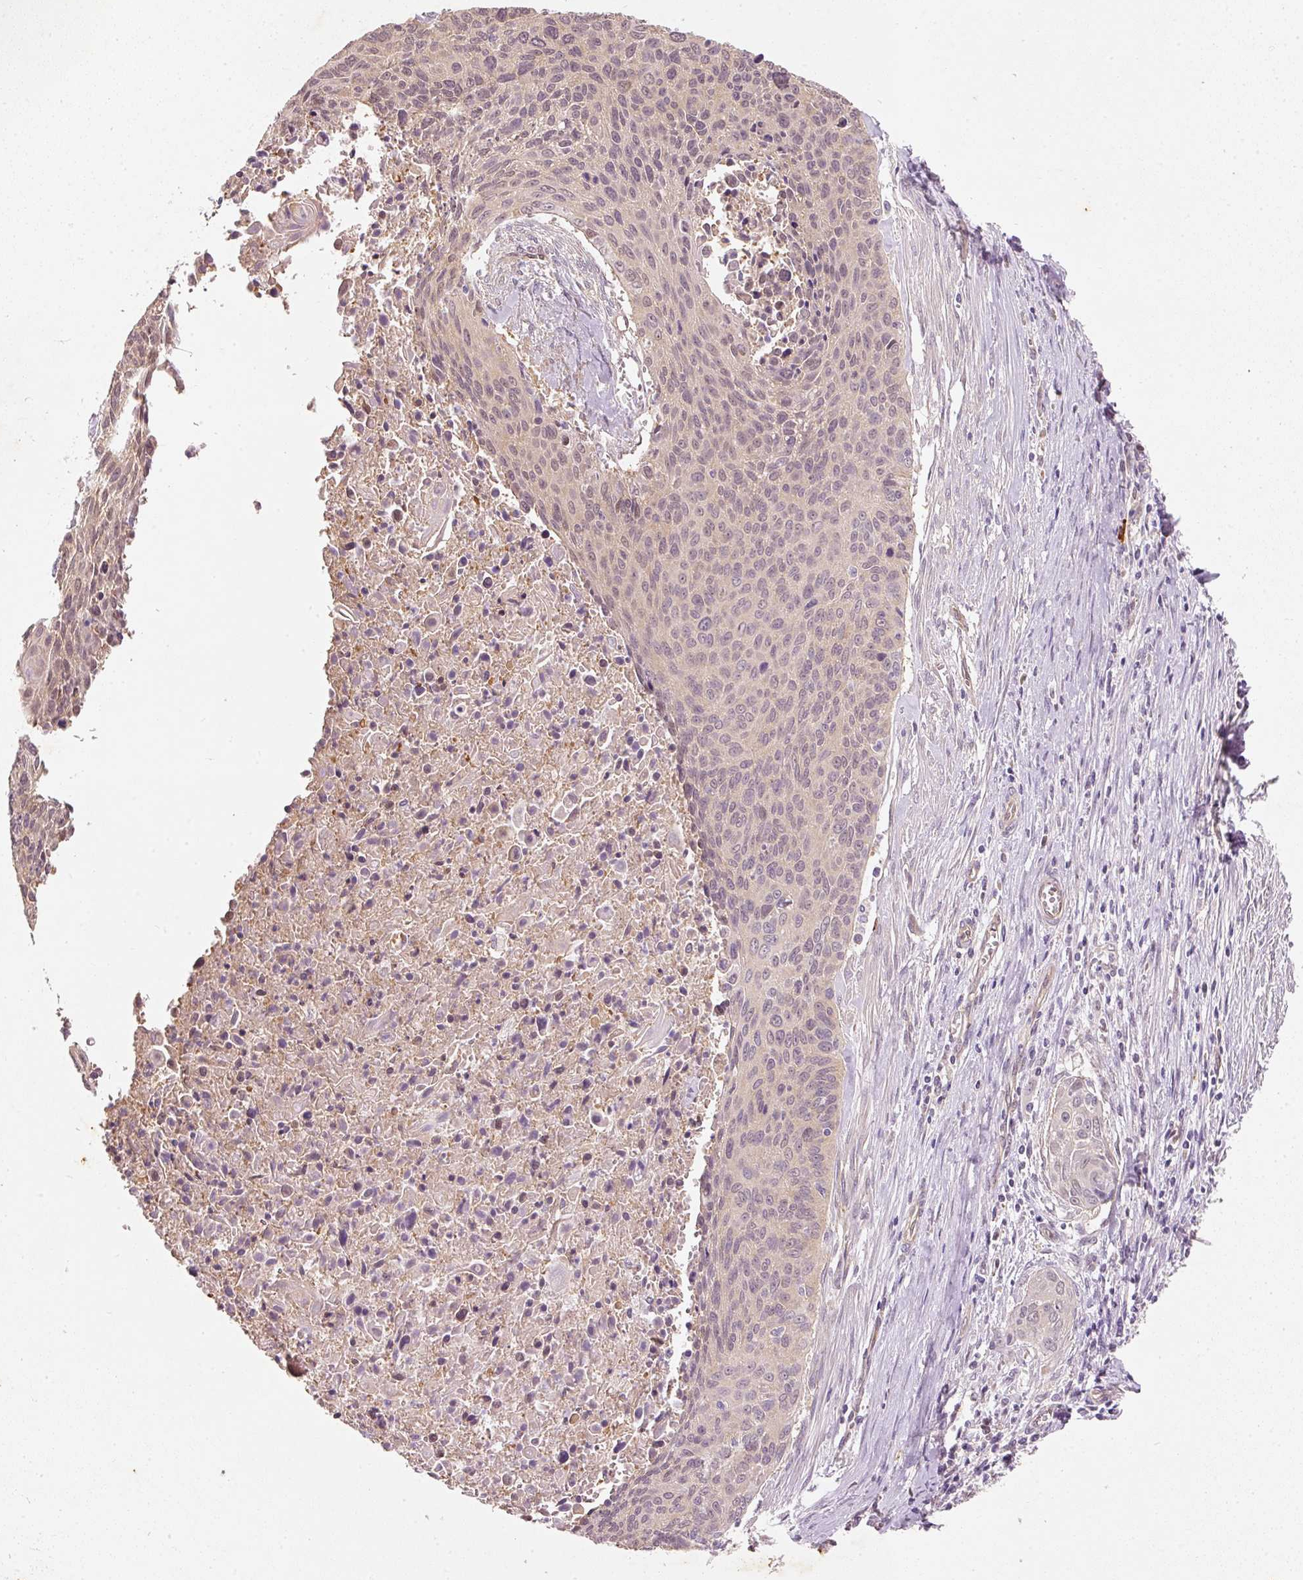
{"staining": {"intensity": "negative", "quantity": "none", "location": "none"}, "tissue": "cervical cancer", "cell_type": "Tumor cells", "image_type": "cancer", "snomed": [{"axis": "morphology", "description": "Squamous cell carcinoma, NOS"}, {"axis": "topography", "description": "Cervix"}], "caption": "Histopathology image shows no significant protein staining in tumor cells of squamous cell carcinoma (cervical).", "gene": "RGL2", "patient": {"sex": "female", "age": 55}}